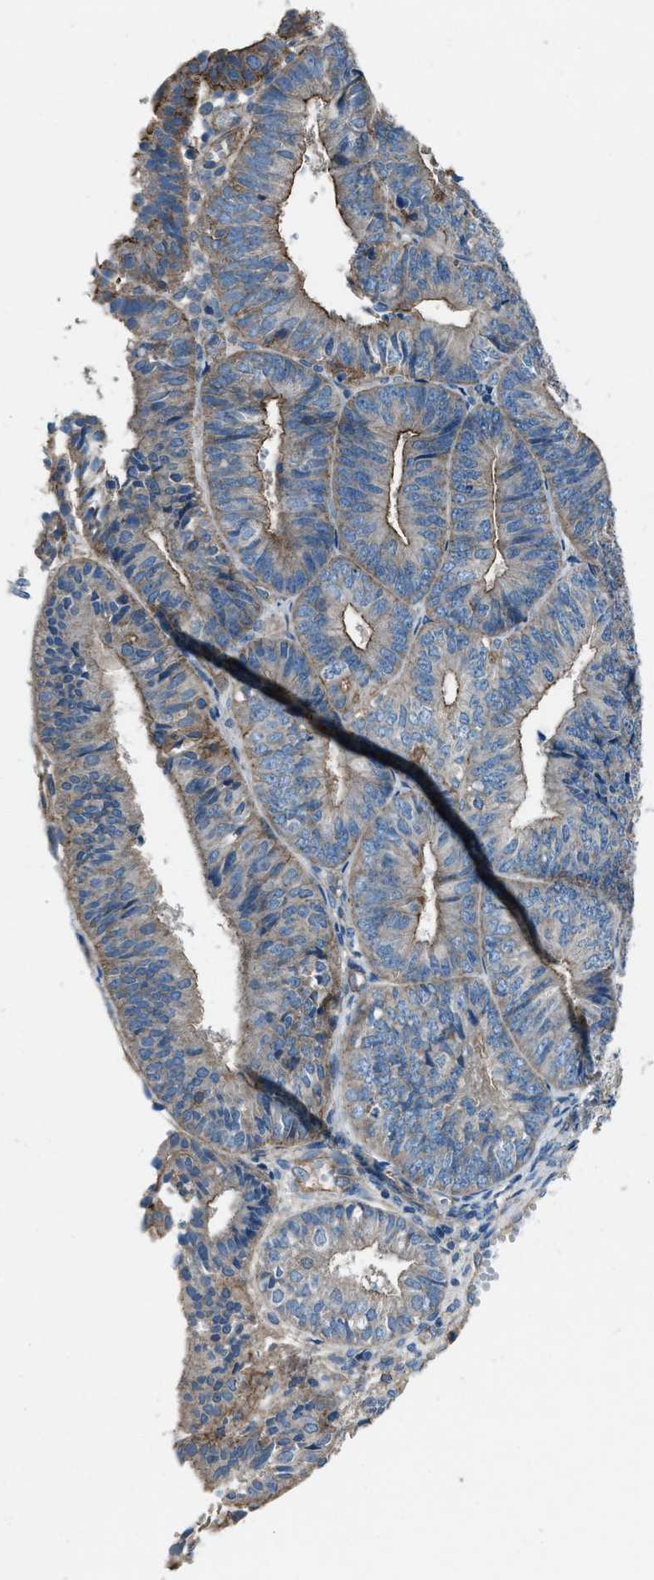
{"staining": {"intensity": "moderate", "quantity": "<25%", "location": "cytoplasmic/membranous"}, "tissue": "endometrial cancer", "cell_type": "Tumor cells", "image_type": "cancer", "snomed": [{"axis": "morphology", "description": "Adenocarcinoma, NOS"}, {"axis": "topography", "description": "Endometrium"}], "caption": "Immunohistochemistry (IHC) (DAB (3,3'-diaminobenzidine)) staining of human adenocarcinoma (endometrial) shows moderate cytoplasmic/membranous protein staining in about <25% of tumor cells.", "gene": "SVIL", "patient": {"sex": "female", "age": 58}}